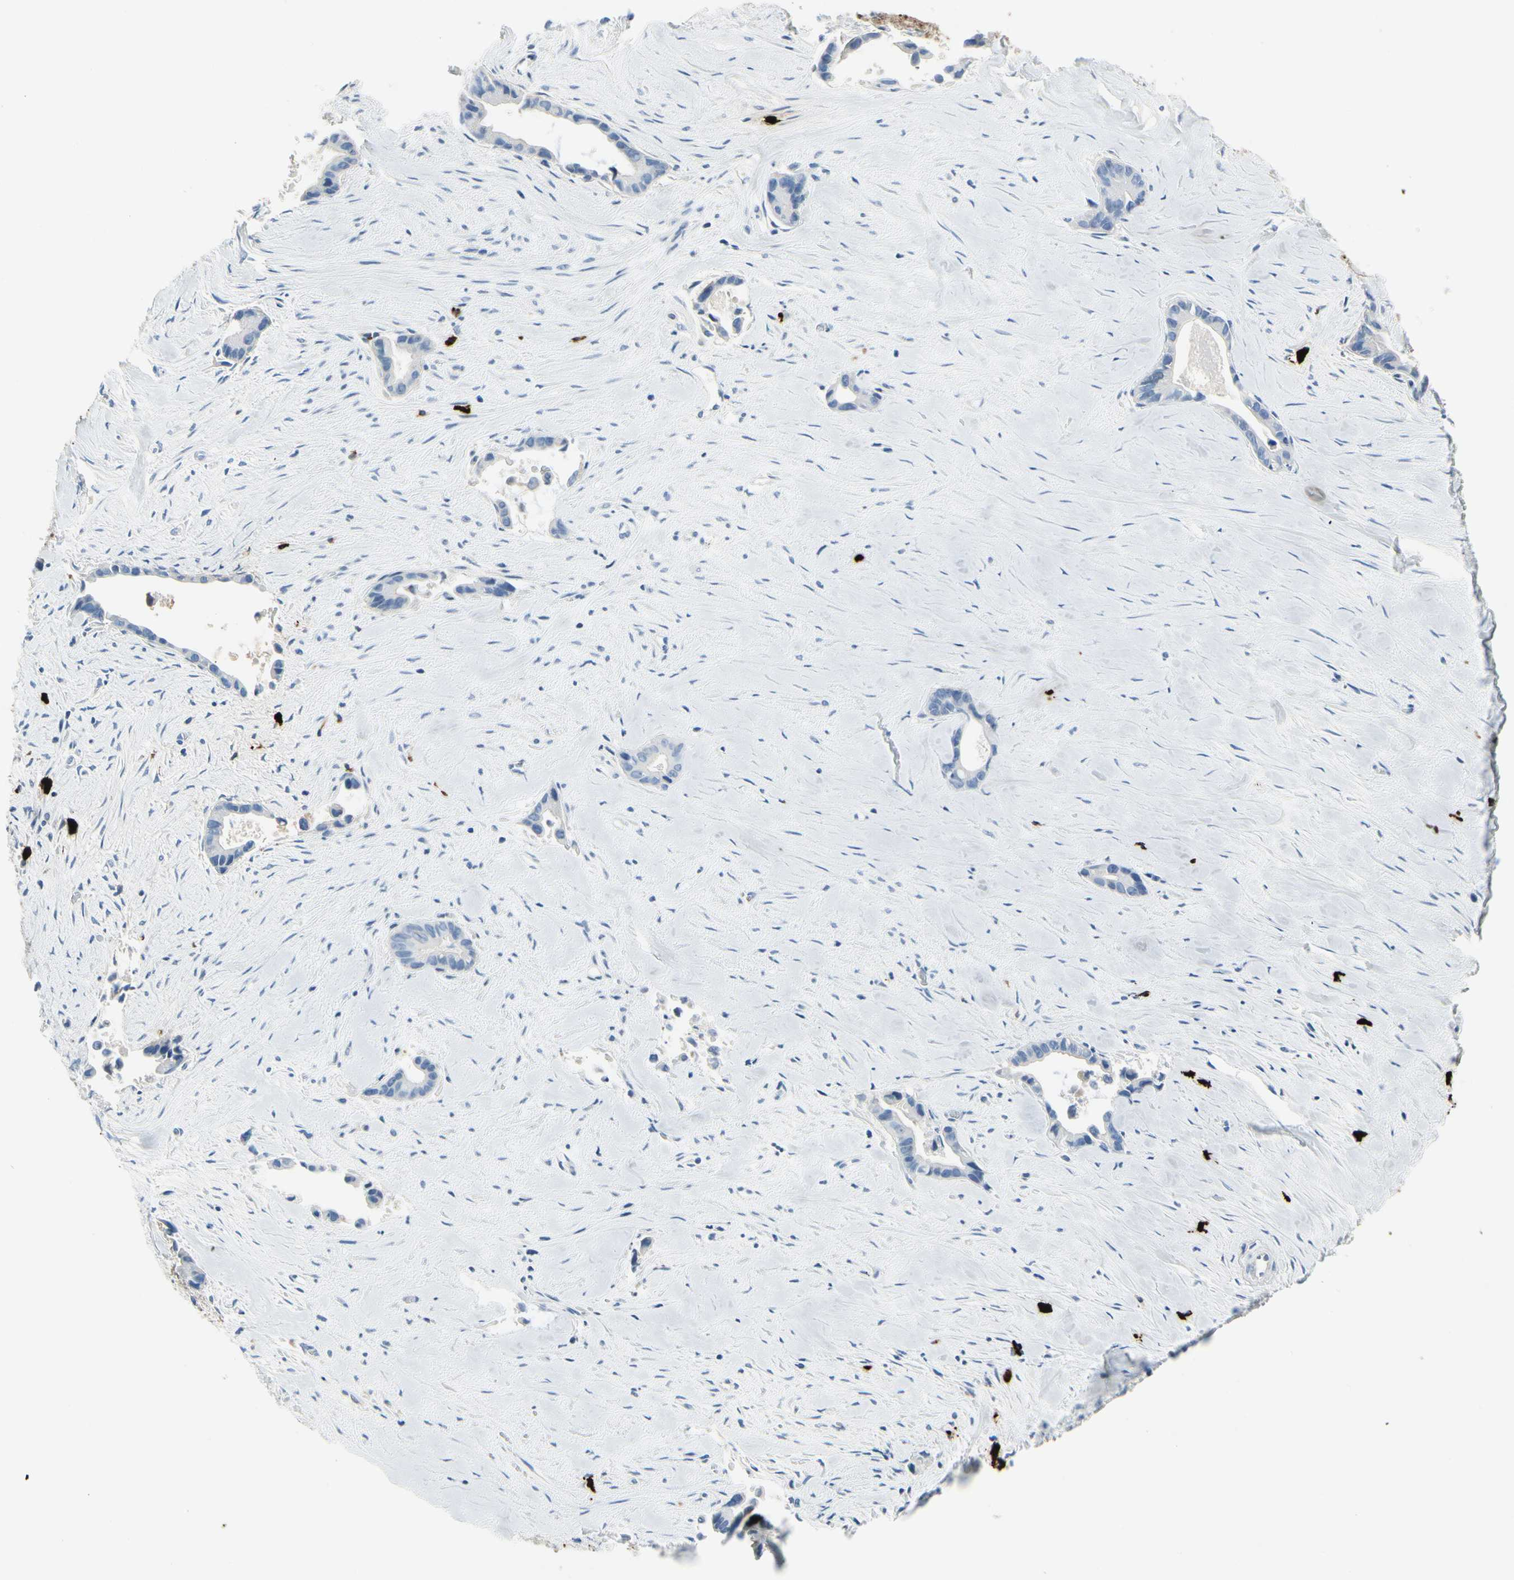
{"staining": {"intensity": "negative", "quantity": "none", "location": "none"}, "tissue": "liver cancer", "cell_type": "Tumor cells", "image_type": "cancer", "snomed": [{"axis": "morphology", "description": "Cholangiocarcinoma"}, {"axis": "topography", "description": "Liver"}], "caption": "DAB immunohistochemical staining of human liver cholangiocarcinoma reveals no significant staining in tumor cells. Brightfield microscopy of immunohistochemistry (IHC) stained with DAB (3,3'-diaminobenzidine) (brown) and hematoxylin (blue), captured at high magnification.", "gene": "CPA3", "patient": {"sex": "female", "age": 55}}